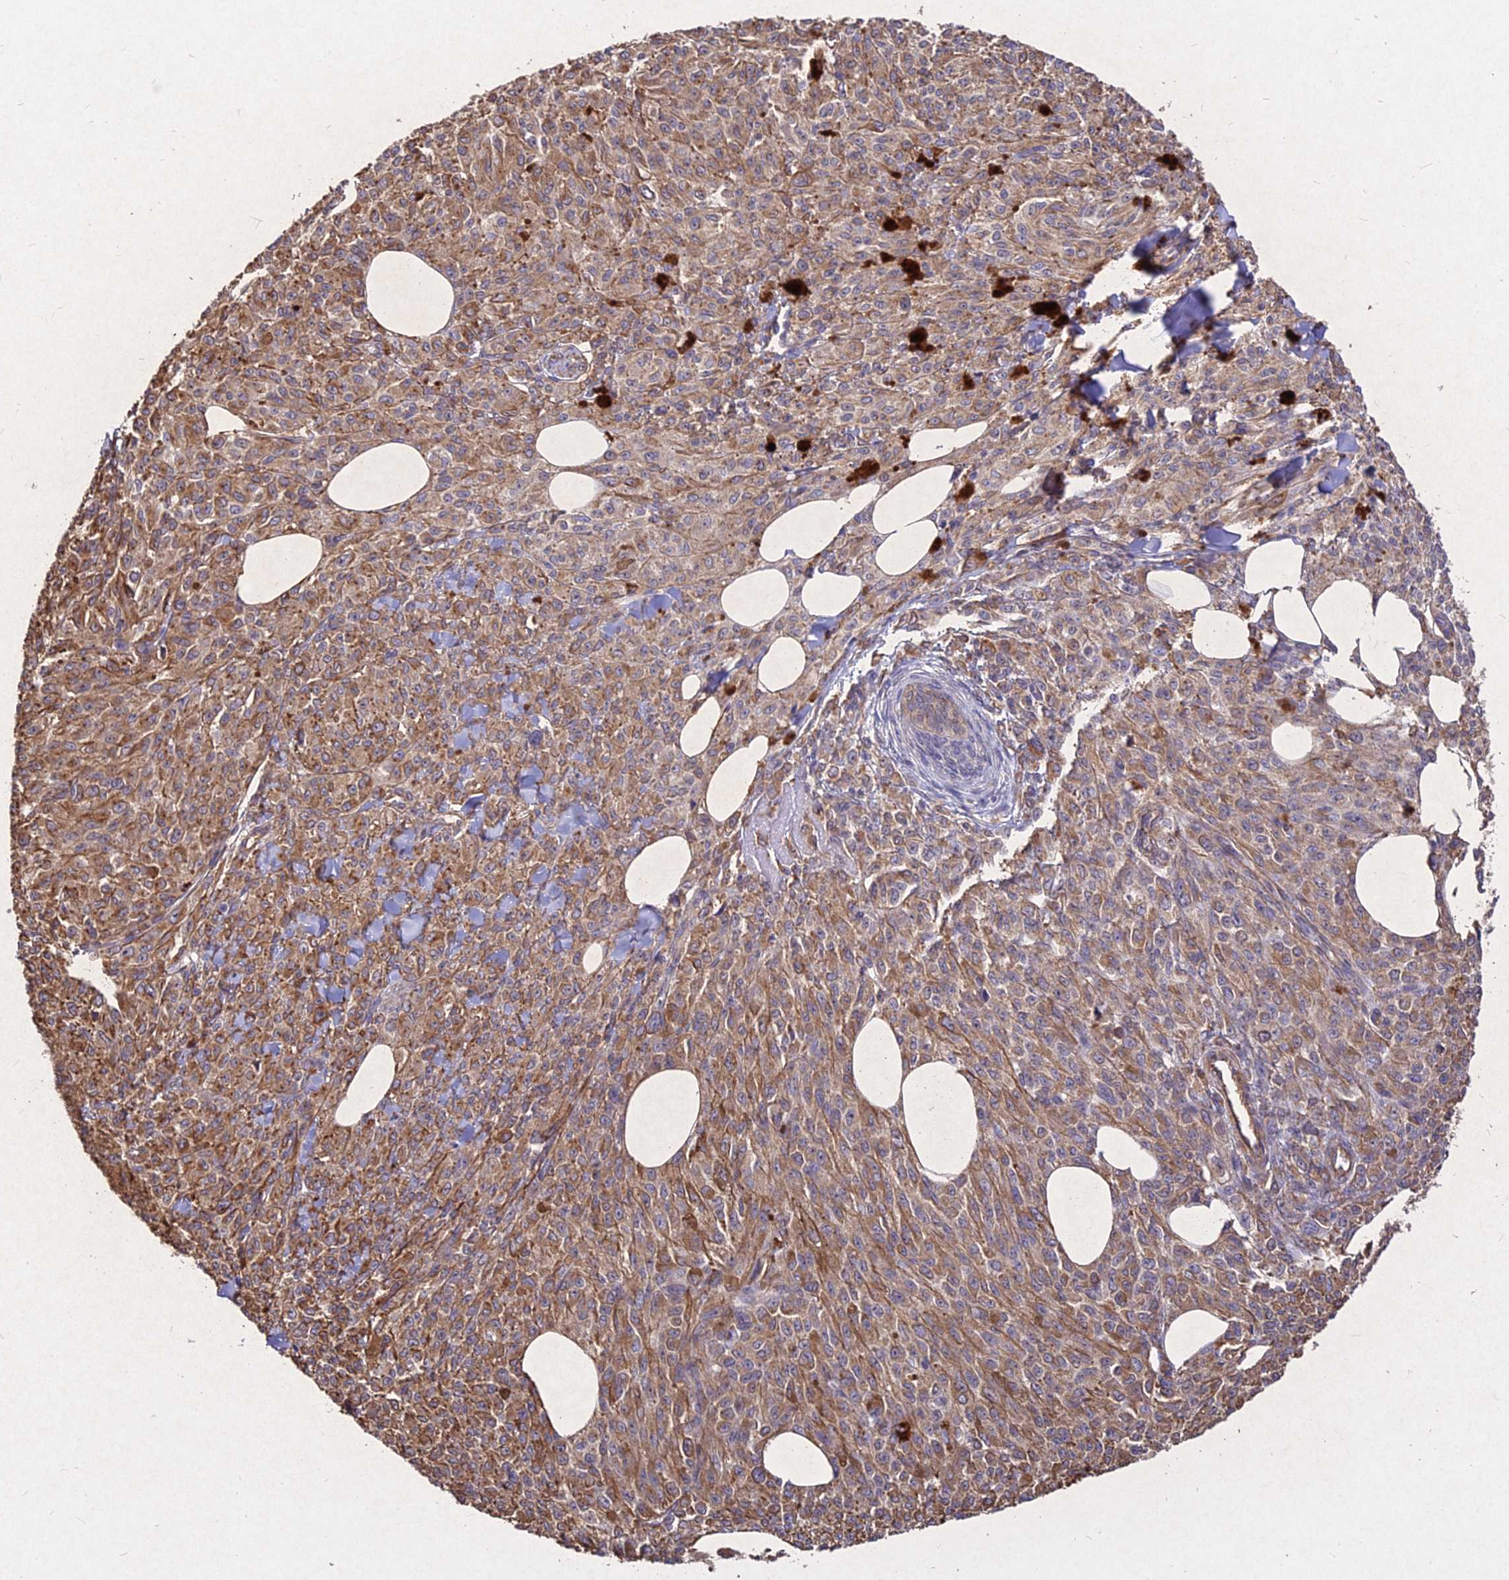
{"staining": {"intensity": "moderate", "quantity": ">75%", "location": "cytoplasmic/membranous"}, "tissue": "melanoma", "cell_type": "Tumor cells", "image_type": "cancer", "snomed": [{"axis": "morphology", "description": "Malignant melanoma, NOS"}, {"axis": "topography", "description": "Skin"}], "caption": "A medium amount of moderate cytoplasmic/membranous staining is present in about >75% of tumor cells in melanoma tissue.", "gene": "SKA1", "patient": {"sex": "female", "age": 52}}